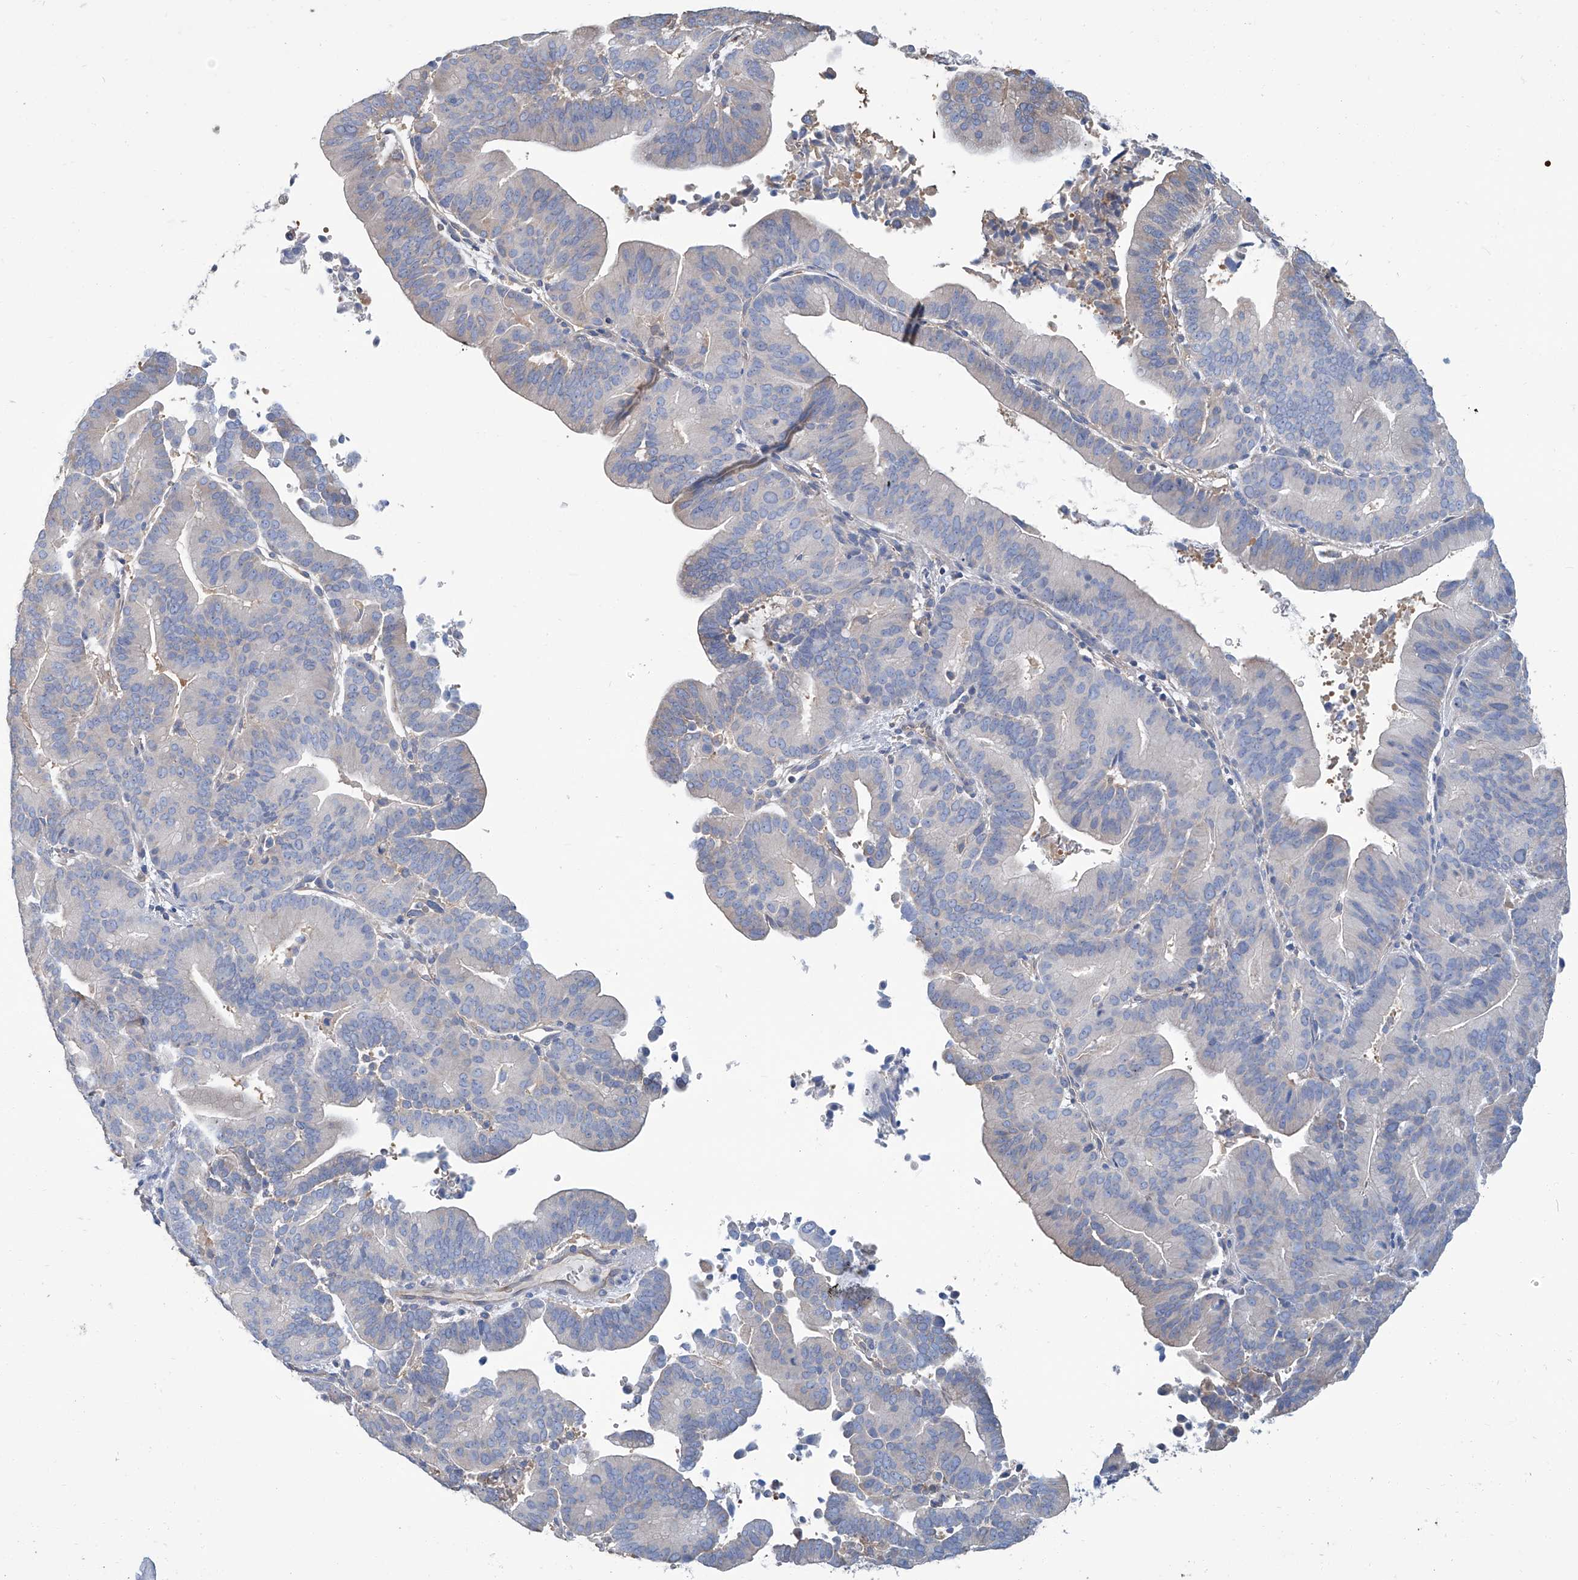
{"staining": {"intensity": "weak", "quantity": "<25%", "location": "cytoplasmic/membranous"}, "tissue": "liver cancer", "cell_type": "Tumor cells", "image_type": "cancer", "snomed": [{"axis": "morphology", "description": "Cholangiocarcinoma"}, {"axis": "topography", "description": "Liver"}], "caption": "Immunohistochemistry image of neoplastic tissue: human liver cancer stained with DAB (3,3'-diaminobenzidine) exhibits no significant protein positivity in tumor cells.", "gene": "PFKL", "patient": {"sex": "female", "age": 75}}